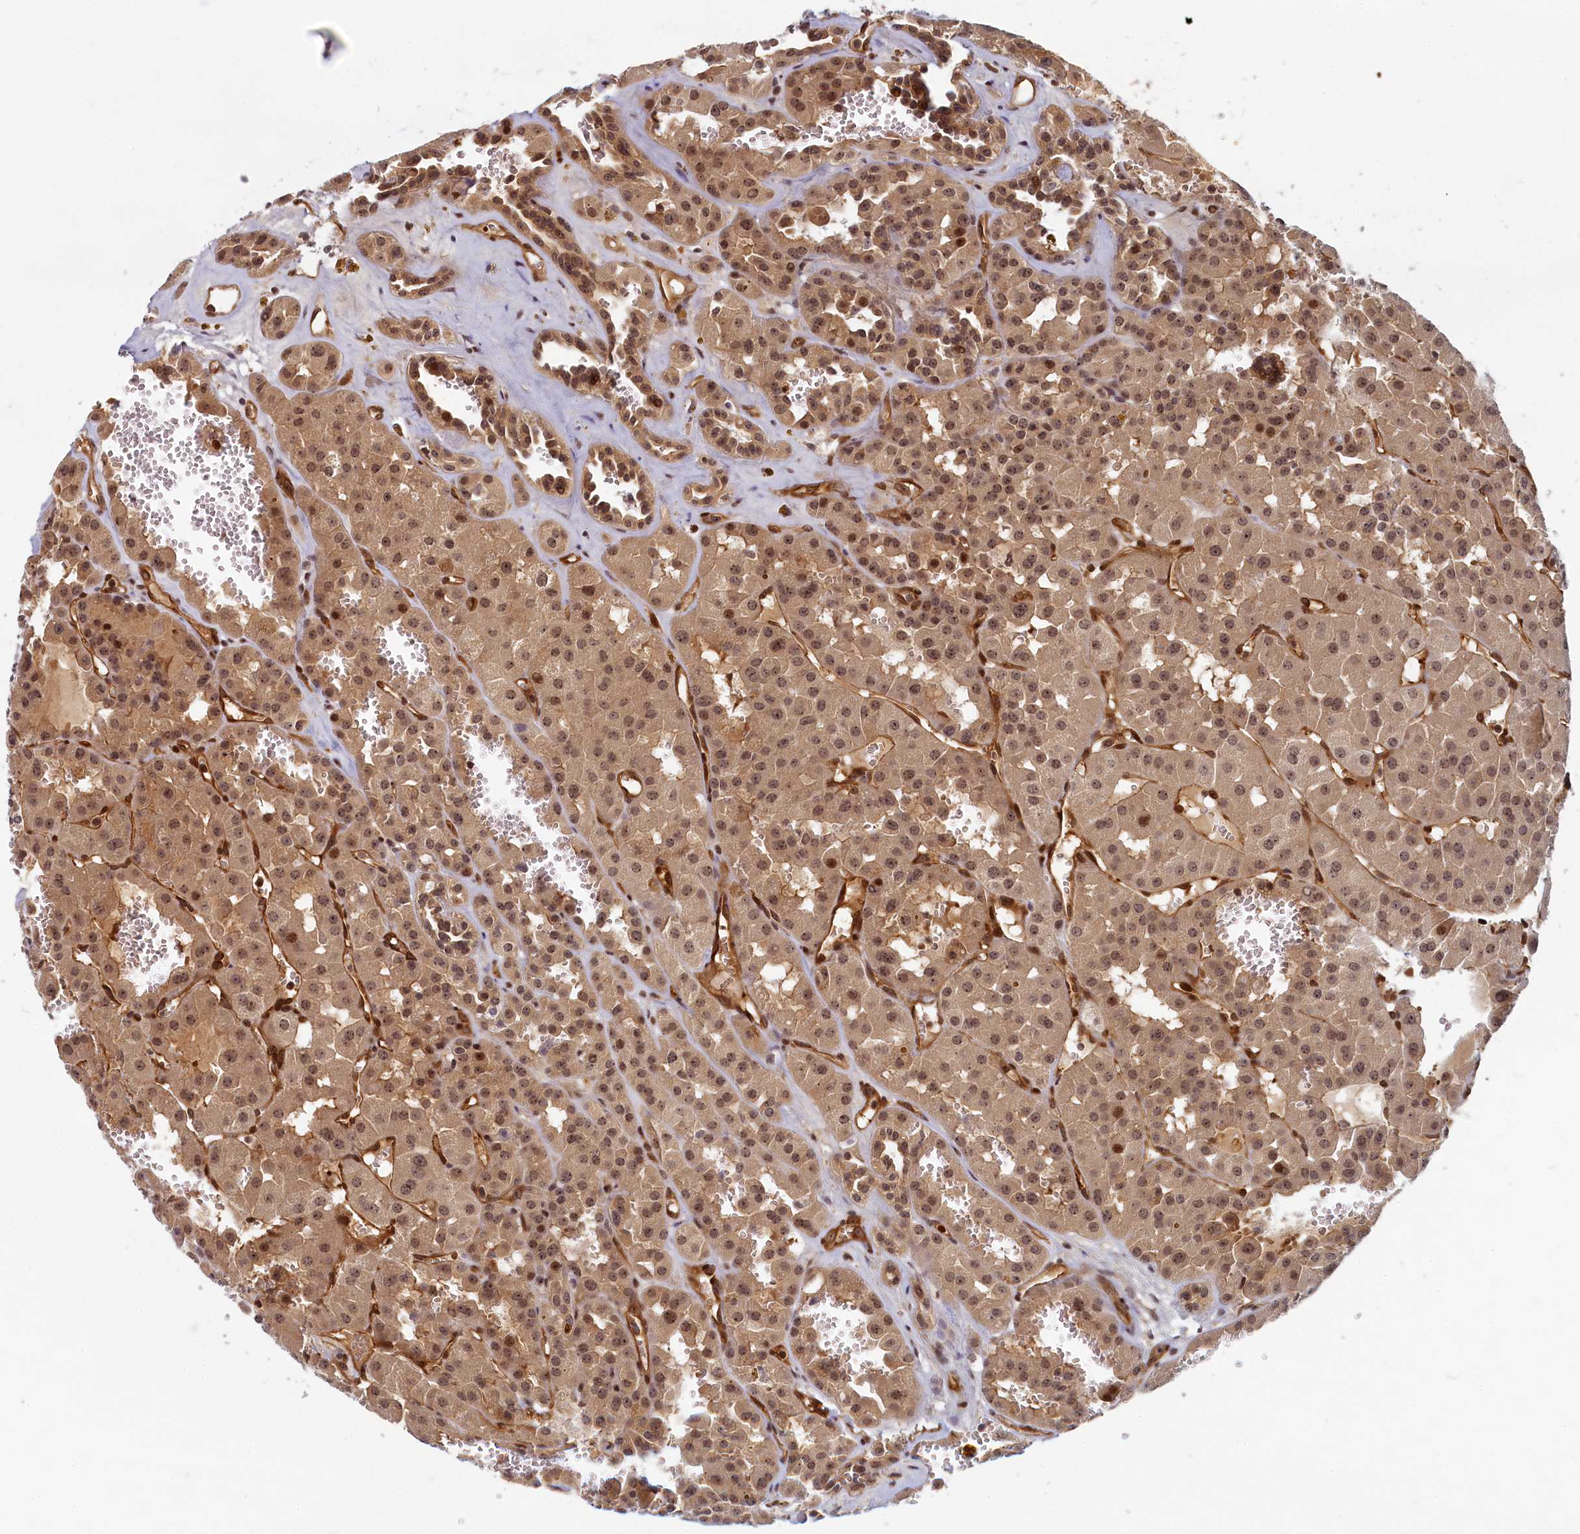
{"staining": {"intensity": "moderate", "quantity": ">75%", "location": "cytoplasmic/membranous,nuclear"}, "tissue": "renal cancer", "cell_type": "Tumor cells", "image_type": "cancer", "snomed": [{"axis": "morphology", "description": "Carcinoma, NOS"}, {"axis": "topography", "description": "Kidney"}], "caption": "Immunohistochemistry micrograph of human renal cancer (carcinoma) stained for a protein (brown), which demonstrates medium levels of moderate cytoplasmic/membranous and nuclear expression in about >75% of tumor cells.", "gene": "SNRK", "patient": {"sex": "female", "age": 75}}